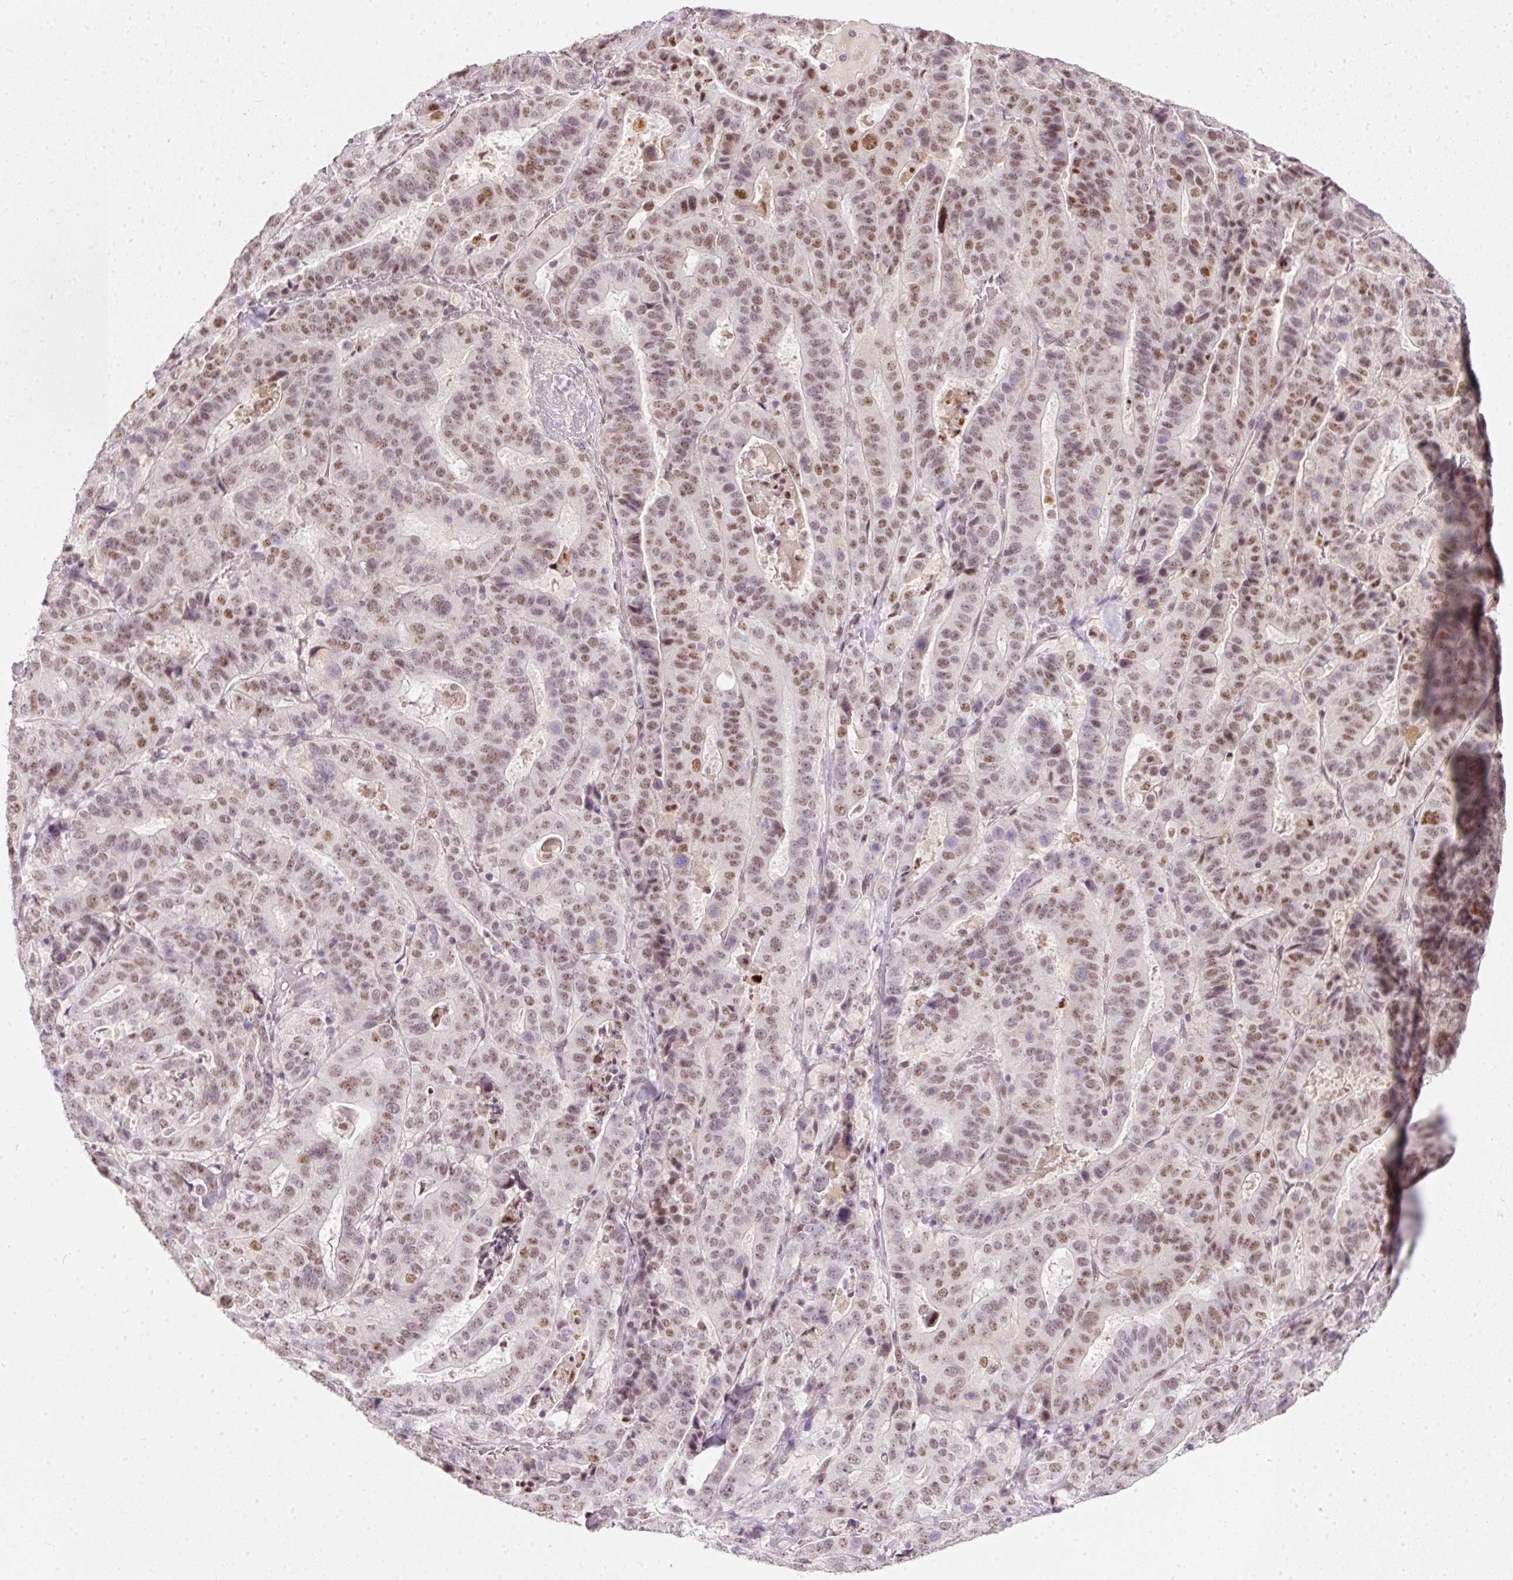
{"staining": {"intensity": "moderate", "quantity": ">75%", "location": "nuclear"}, "tissue": "stomach cancer", "cell_type": "Tumor cells", "image_type": "cancer", "snomed": [{"axis": "morphology", "description": "Adenocarcinoma, NOS"}, {"axis": "topography", "description": "Stomach"}], "caption": "About >75% of tumor cells in human stomach cancer display moderate nuclear protein expression as visualized by brown immunohistochemical staining.", "gene": "FSTL3", "patient": {"sex": "male", "age": 48}}